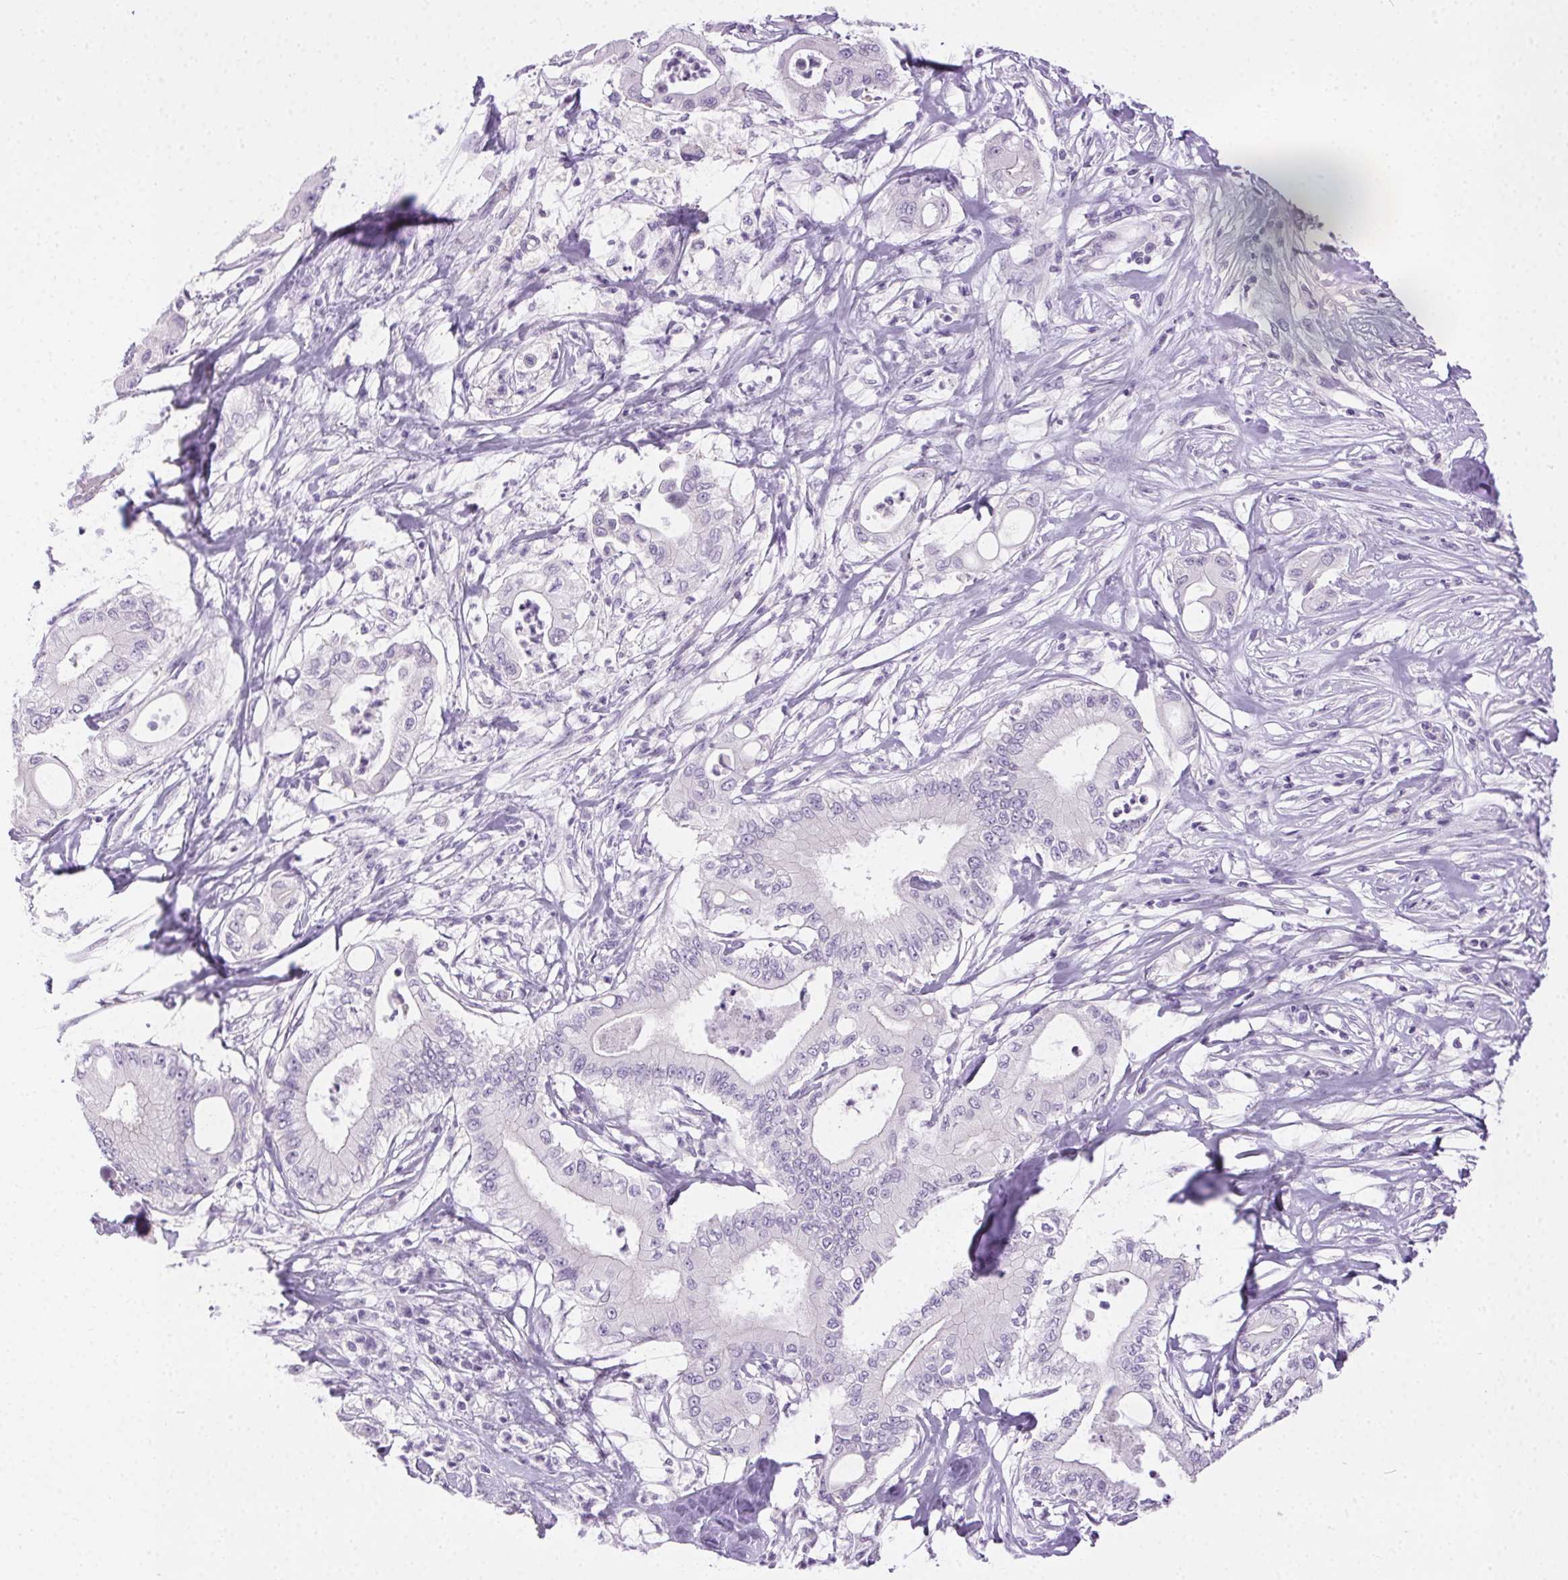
{"staining": {"intensity": "negative", "quantity": "none", "location": "none"}, "tissue": "pancreatic cancer", "cell_type": "Tumor cells", "image_type": "cancer", "snomed": [{"axis": "morphology", "description": "Adenocarcinoma, NOS"}, {"axis": "topography", "description": "Pancreas"}], "caption": "Immunohistochemistry histopathology image of human pancreatic cancer (adenocarcinoma) stained for a protein (brown), which shows no positivity in tumor cells.", "gene": "C20orf85", "patient": {"sex": "male", "age": 71}}